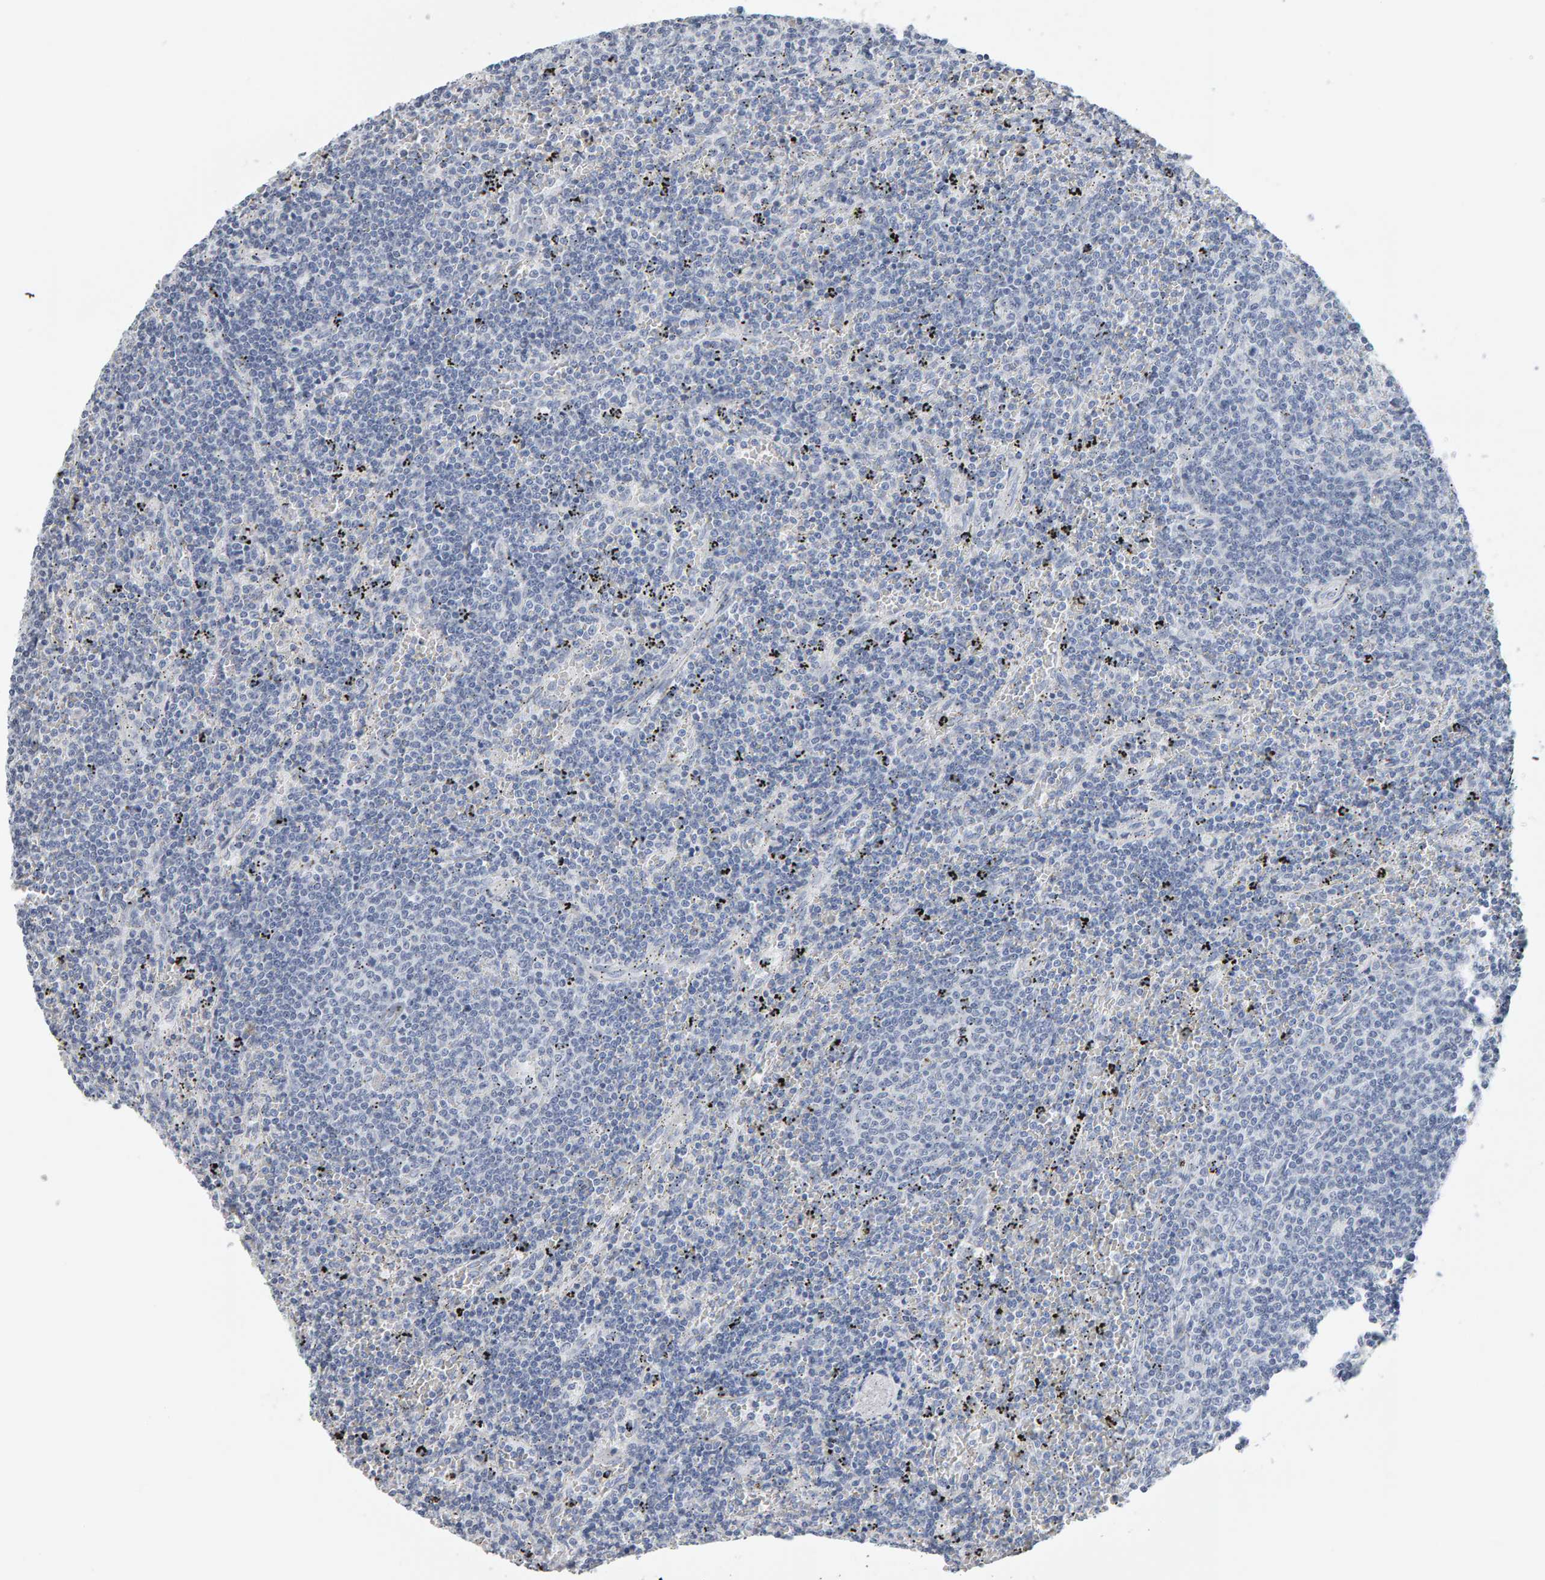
{"staining": {"intensity": "negative", "quantity": "none", "location": "none"}, "tissue": "lymphoma", "cell_type": "Tumor cells", "image_type": "cancer", "snomed": [{"axis": "morphology", "description": "Malignant lymphoma, non-Hodgkin's type, Low grade"}, {"axis": "topography", "description": "Spleen"}], "caption": "Tumor cells show no significant protein staining in malignant lymphoma, non-Hodgkin's type (low-grade). Brightfield microscopy of IHC stained with DAB (3,3'-diaminobenzidine) (brown) and hematoxylin (blue), captured at high magnification.", "gene": "CTH", "patient": {"sex": "female", "age": 50}}